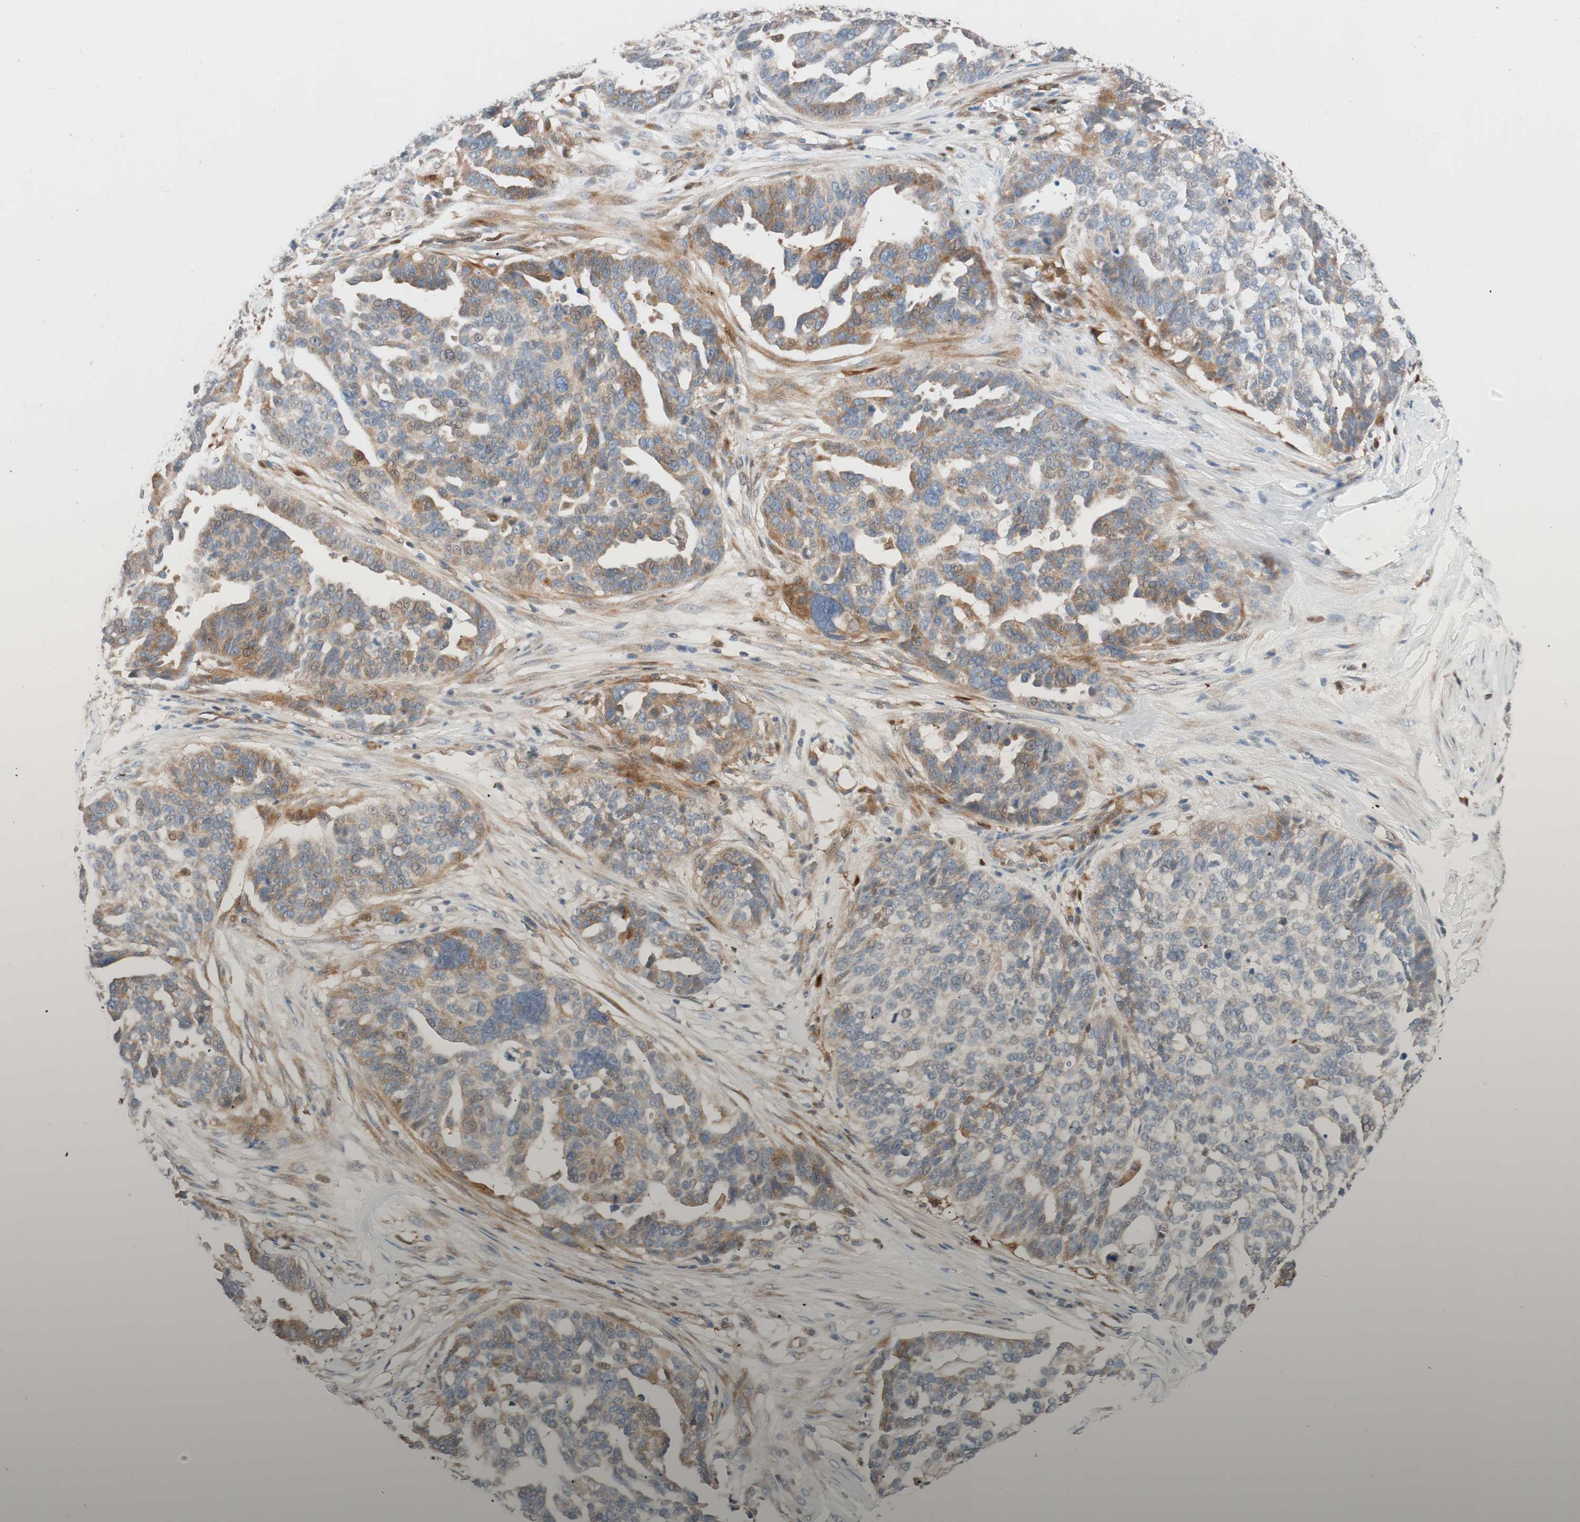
{"staining": {"intensity": "moderate", "quantity": "25%-75%", "location": "cytoplasmic/membranous"}, "tissue": "ovarian cancer", "cell_type": "Tumor cells", "image_type": "cancer", "snomed": [{"axis": "morphology", "description": "Cystadenocarcinoma, serous, NOS"}, {"axis": "topography", "description": "Ovary"}], "caption": "Protein expression analysis of human ovarian serous cystadenocarcinoma reveals moderate cytoplasmic/membranous expression in about 25%-75% of tumor cells. The staining was performed using DAB to visualize the protein expression in brown, while the nuclei were stained in blue with hematoxylin (Magnification: 20x).", "gene": "FAAH", "patient": {"sex": "female", "age": 59}}